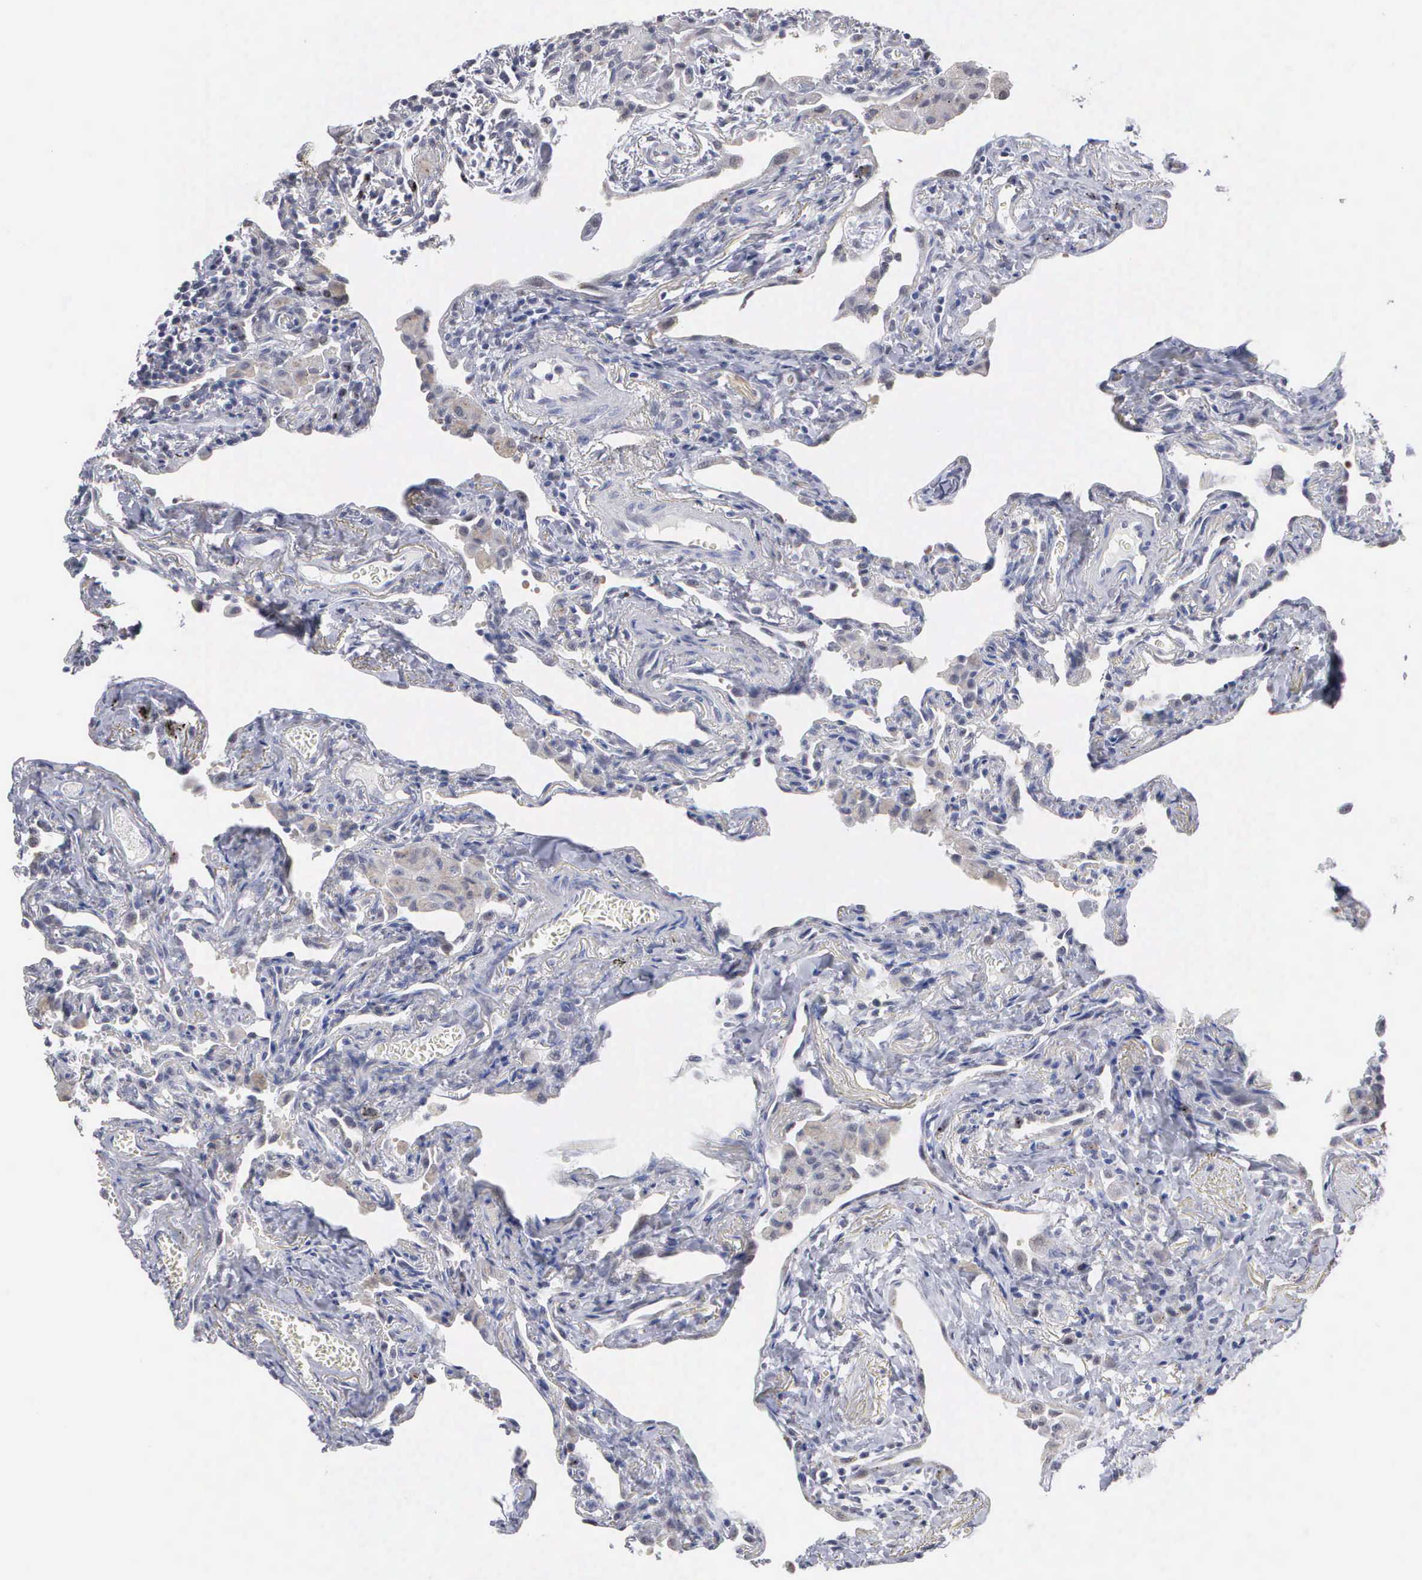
{"staining": {"intensity": "strong", "quantity": "<25%", "location": "nuclear"}, "tissue": "lung", "cell_type": "Alveolar cells", "image_type": "normal", "snomed": [{"axis": "morphology", "description": "Normal tissue, NOS"}, {"axis": "topography", "description": "Lung"}], "caption": "Immunohistochemical staining of normal lung shows strong nuclear protein staining in approximately <25% of alveolar cells. Nuclei are stained in blue.", "gene": "KDM6A", "patient": {"sex": "male", "age": 73}}